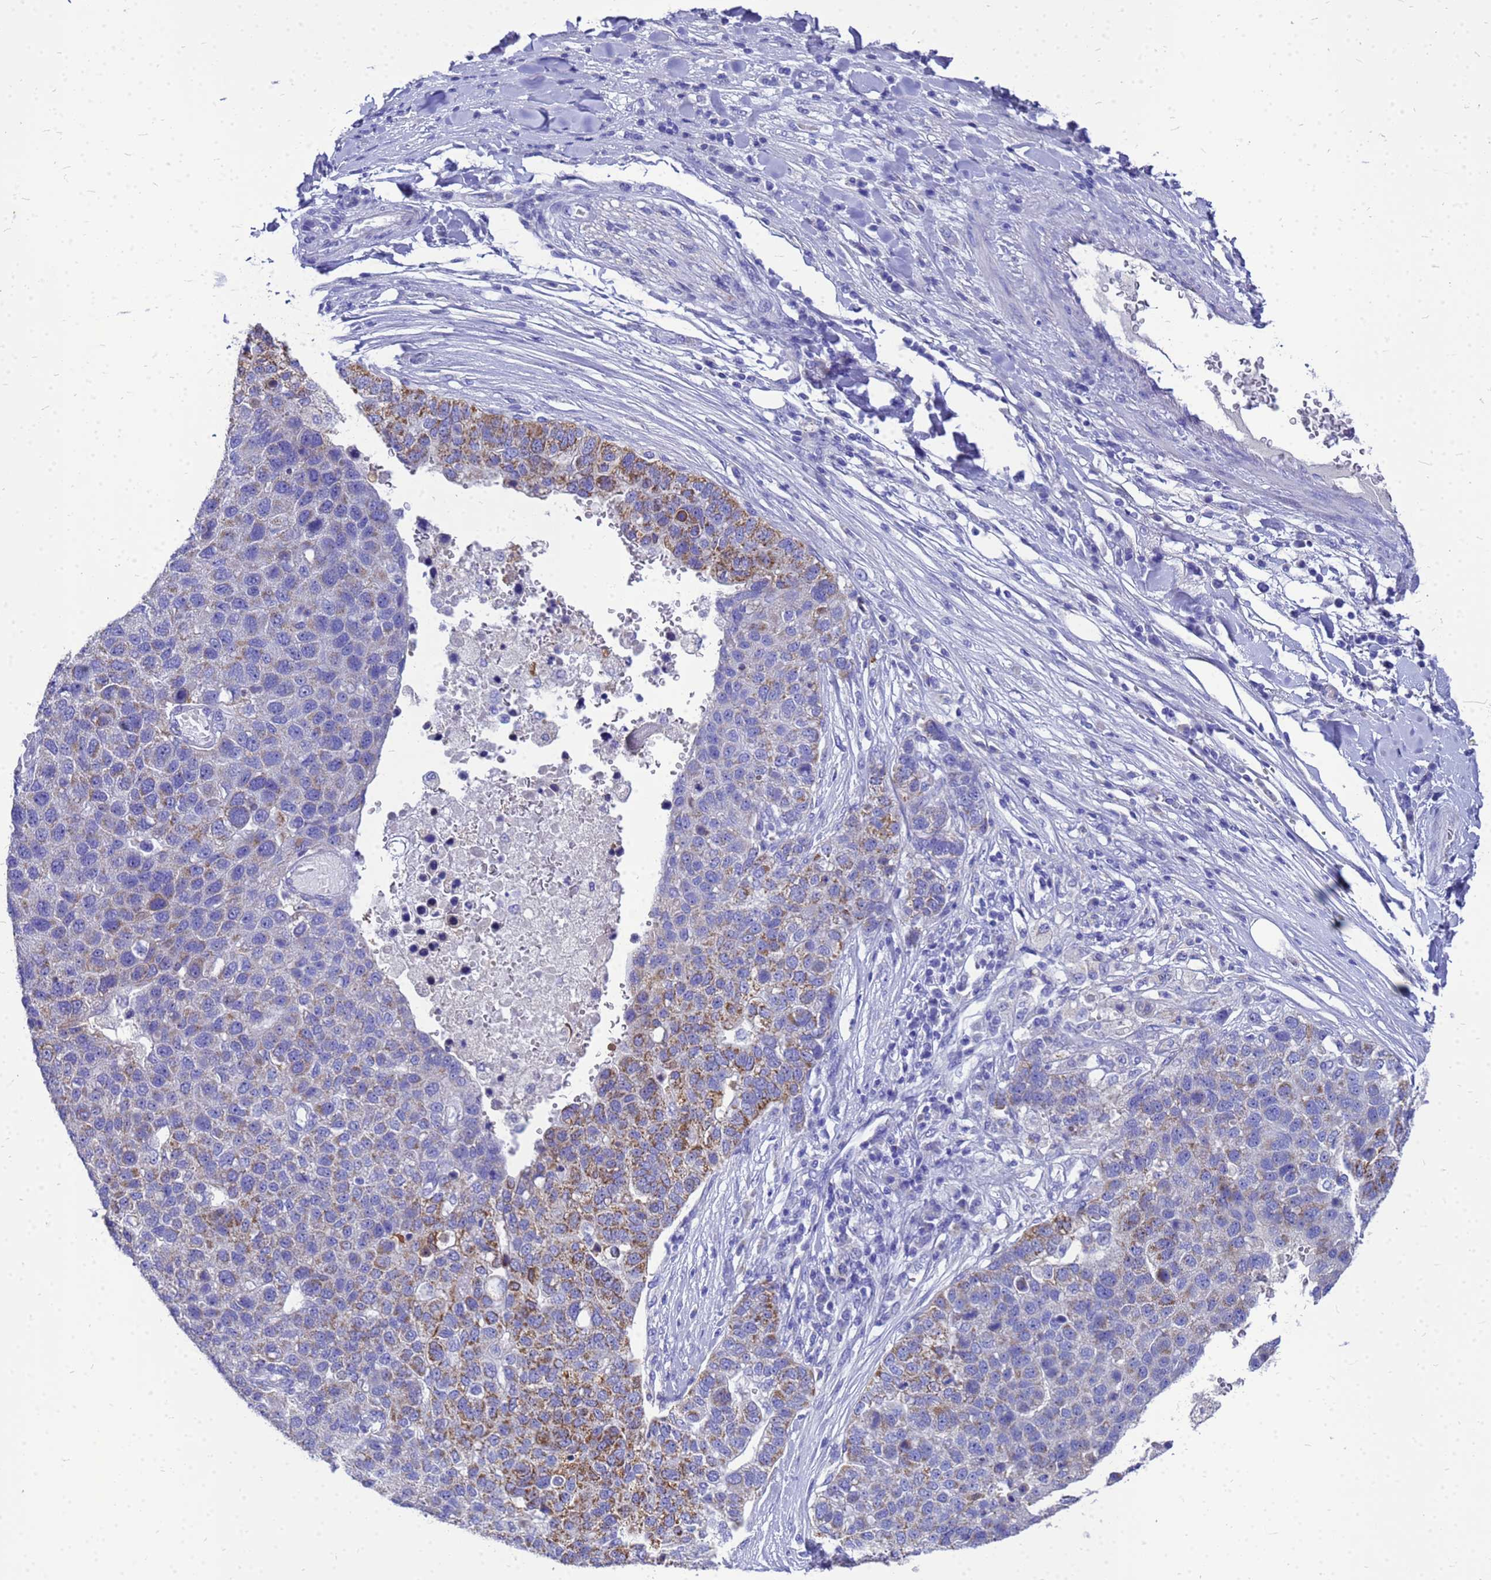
{"staining": {"intensity": "moderate", "quantity": "<25%", "location": "cytoplasmic/membranous"}, "tissue": "pancreatic cancer", "cell_type": "Tumor cells", "image_type": "cancer", "snomed": [{"axis": "morphology", "description": "Adenocarcinoma, NOS"}, {"axis": "topography", "description": "Pancreas"}], "caption": "Immunohistochemistry (IHC) of human pancreatic cancer reveals low levels of moderate cytoplasmic/membranous positivity in approximately <25% of tumor cells.", "gene": "OR52E2", "patient": {"sex": "female", "age": 61}}